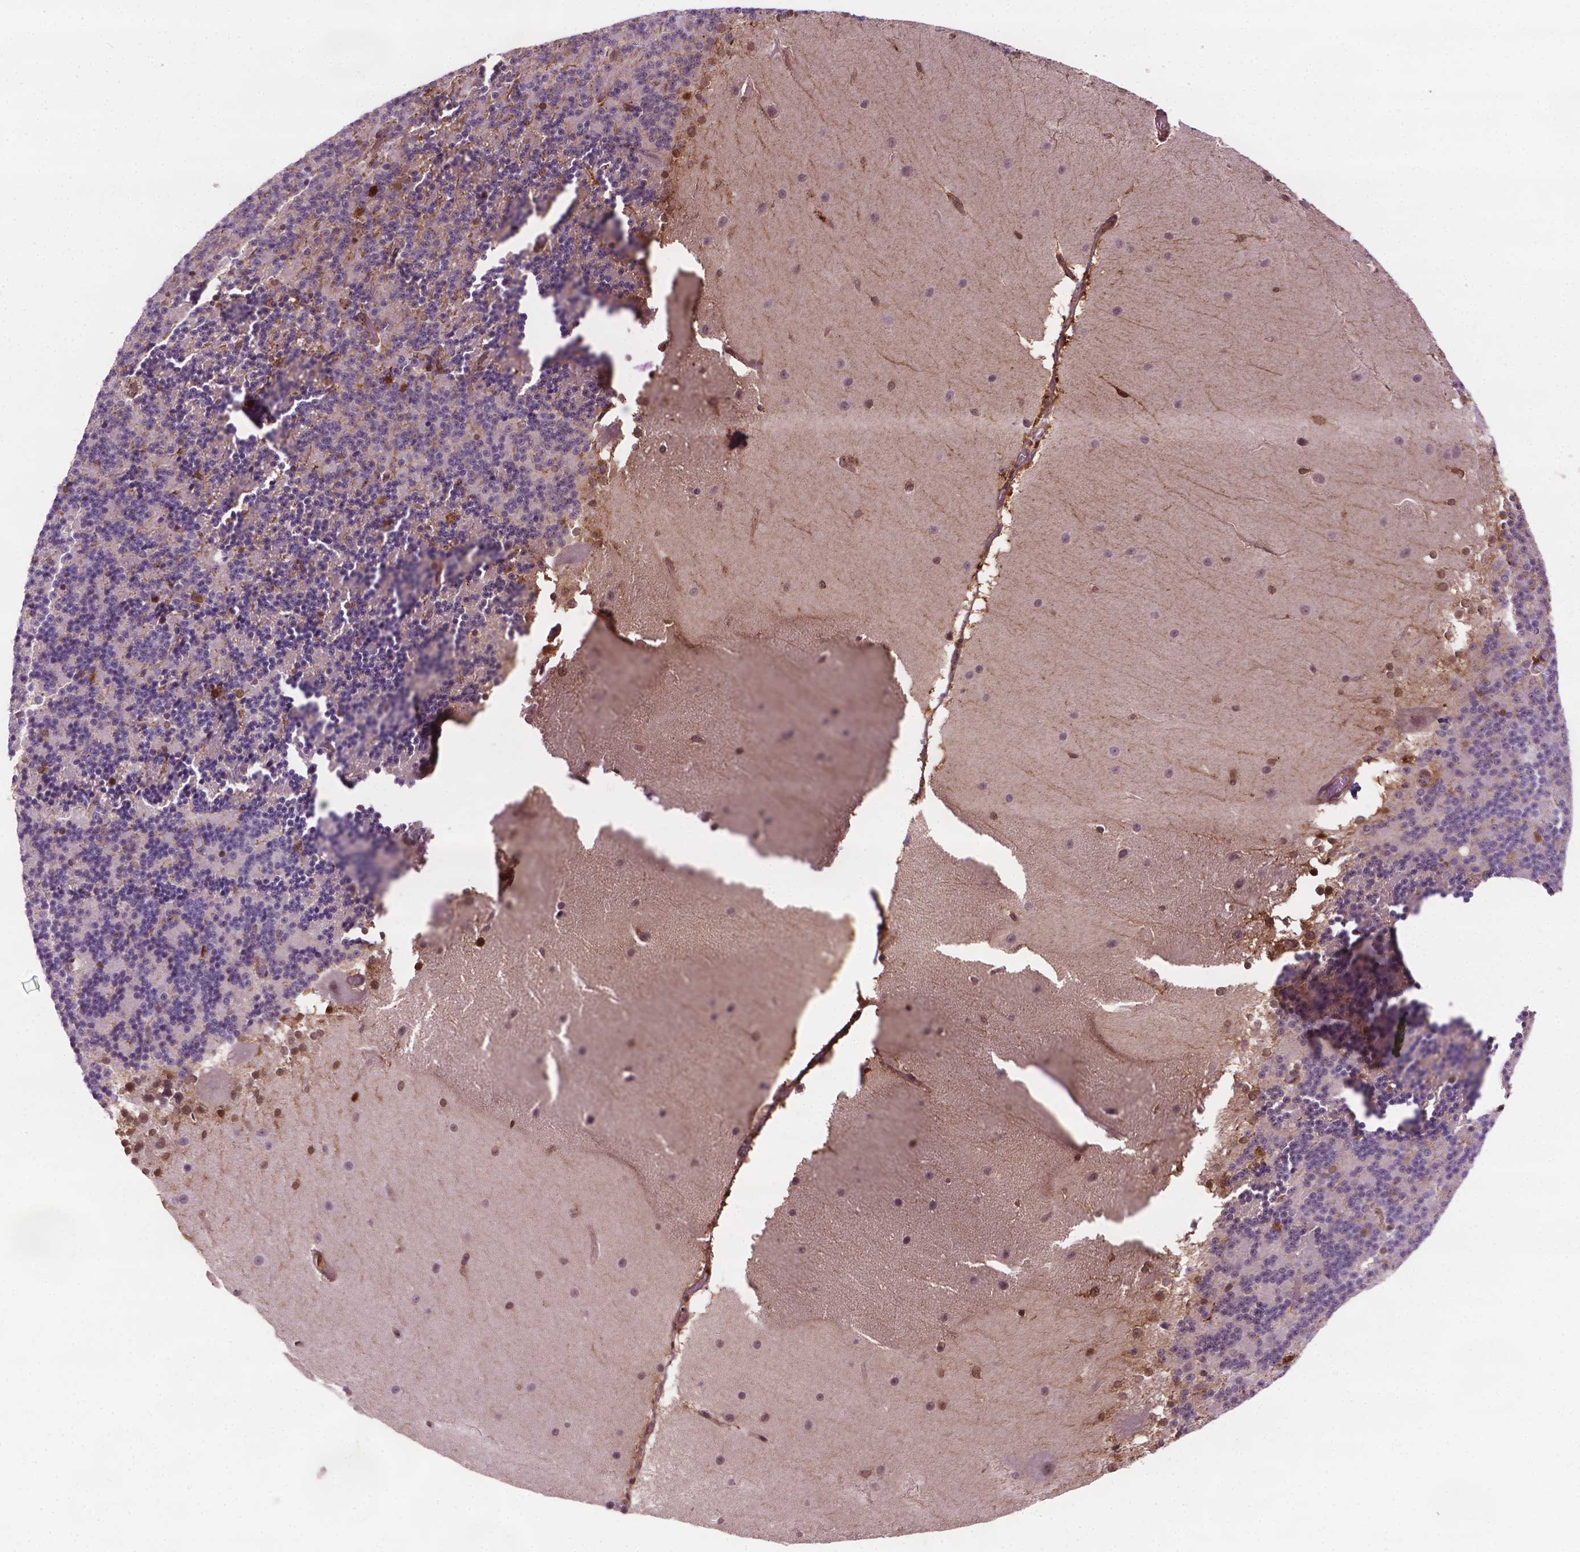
{"staining": {"intensity": "moderate", "quantity": "<25%", "location": "cytoplasmic/membranous"}, "tissue": "cerebellum", "cell_type": "Cells in granular layer", "image_type": "normal", "snomed": [{"axis": "morphology", "description": "Normal tissue, NOS"}, {"axis": "topography", "description": "Cerebellum"}], "caption": "The micrograph demonstrates staining of normal cerebellum, revealing moderate cytoplasmic/membranous protein staining (brown color) within cells in granular layer.", "gene": "PLIN3", "patient": {"sex": "female", "age": 19}}